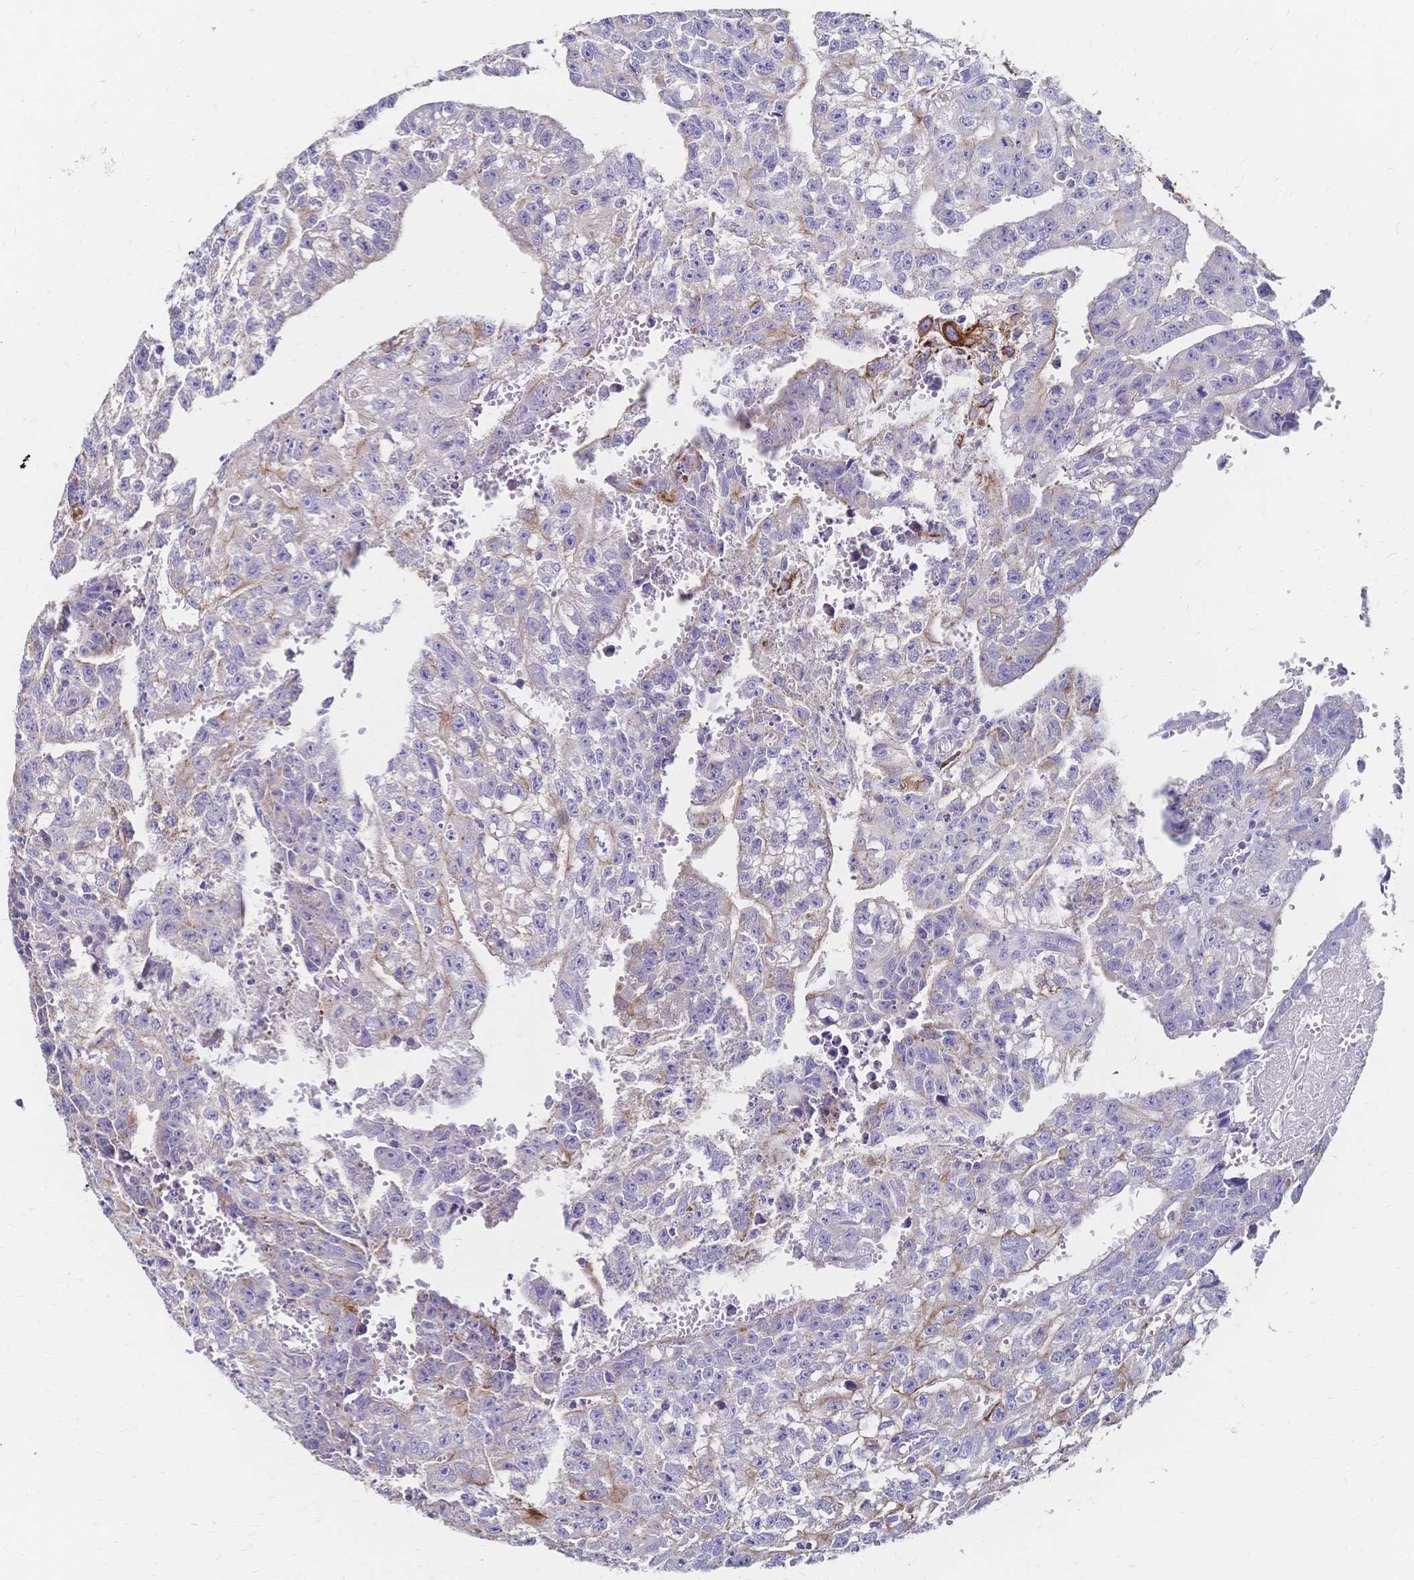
{"staining": {"intensity": "strong", "quantity": "<25%", "location": "cytoplasmic/membranous"}, "tissue": "testis cancer", "cell_type": "Tumor cells", "image_type": "cancer", "snomed": [{"axis": "morphology", "description": "Carcinoma, Embryonal, NOS"}, {"axis": "morphology", "description": "Teratoma, malignant, NOS"}, {"axis": "topography", "description": "Testis"}], "caption": "Approximately <25% of tumor cells in testis malignant teratoma reveal strong cytoplasmic/membranous protein expression as visualized by brown immunohistochemical staining.", "gene": "DTNB", "patient": {"sex": "male", "age": 24}}